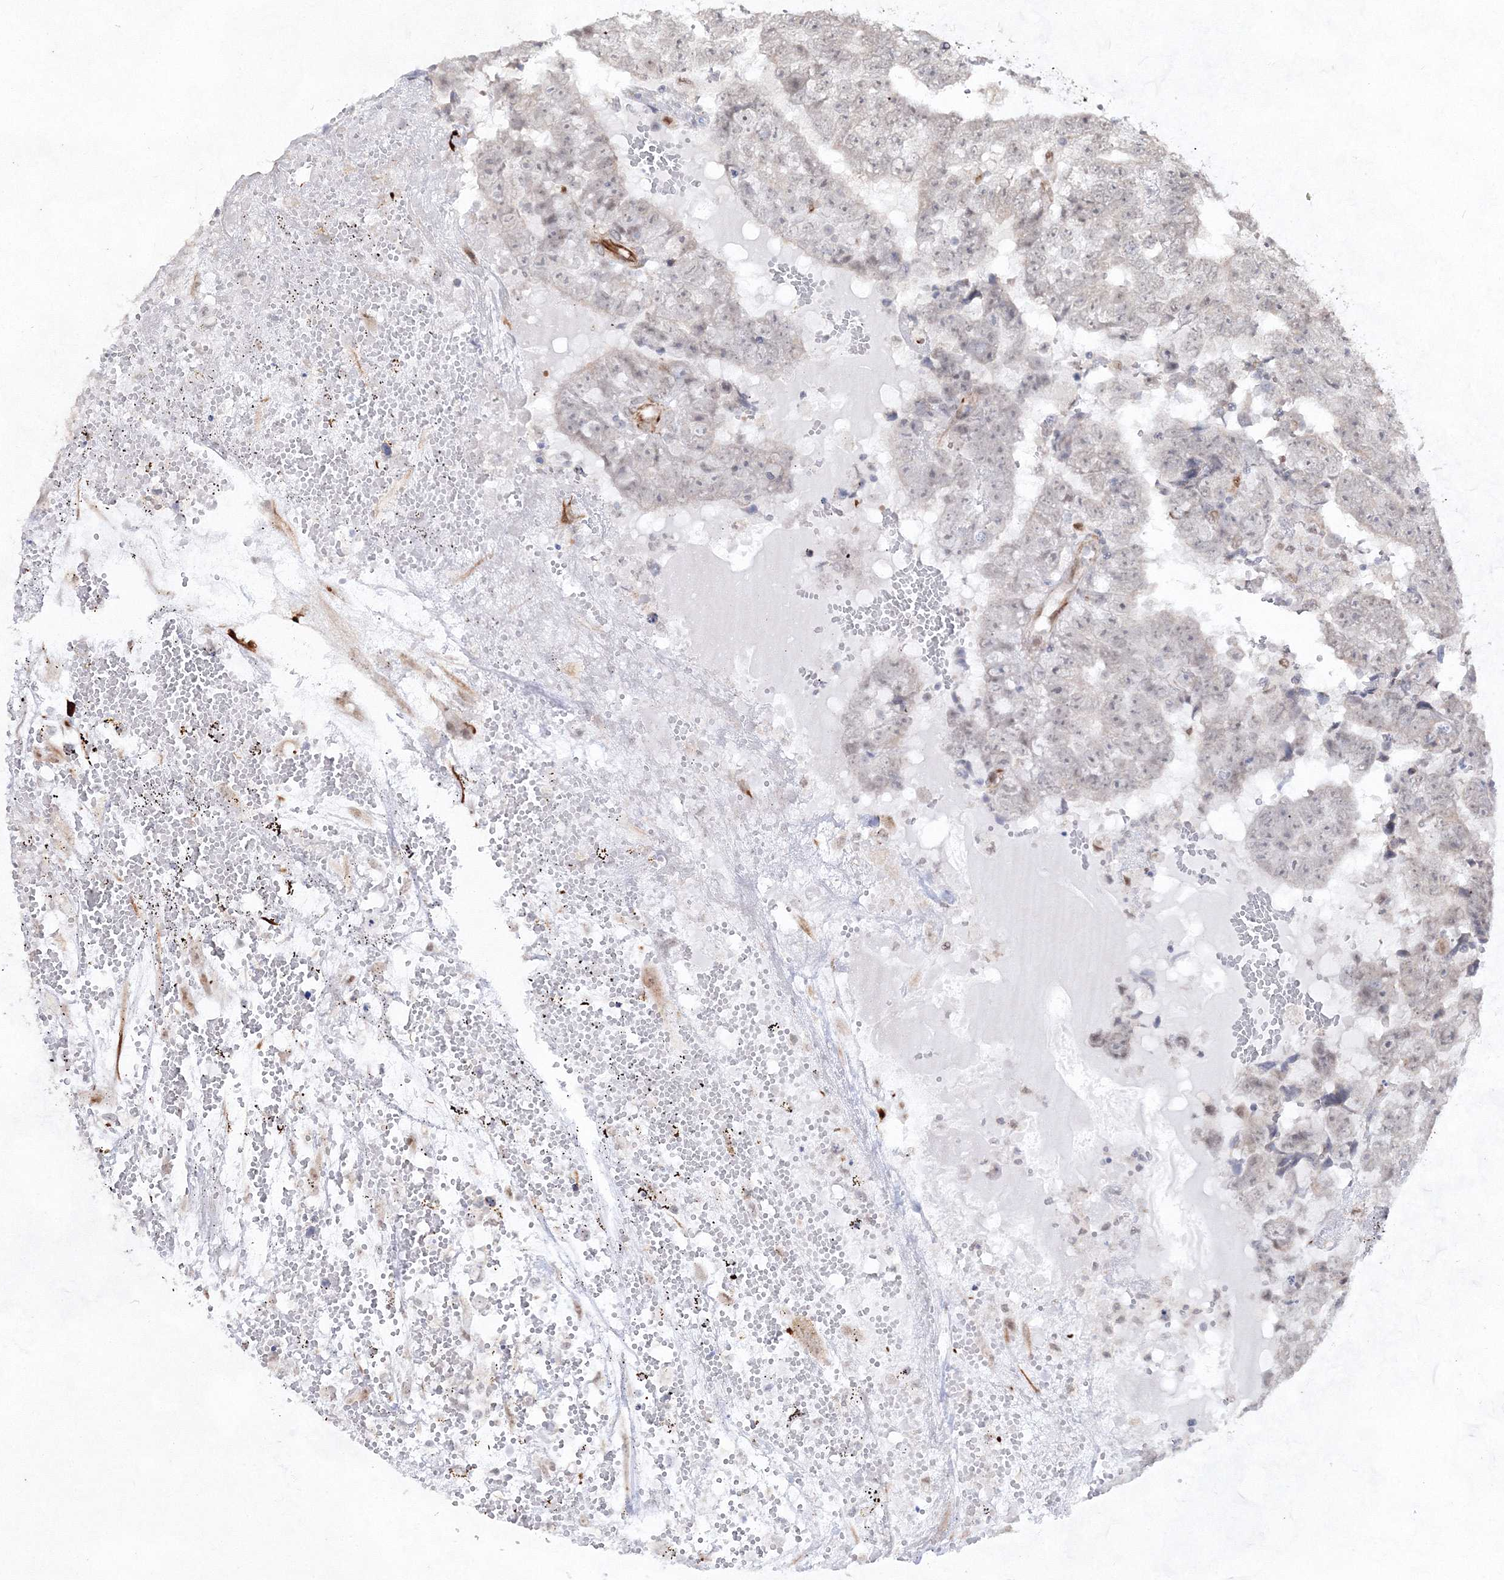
{"staining": {"intensity": "negative", "quantity": "none", "location": "none"}, "tissue": "testis cancer", "cell_type": "Tumor cells", "image_type": "cancer", "snomed": [{"axis": "morphology", "description": "Carcinoma, Embryonal, NOS"}, {"axis": "topography", "description": "Testis"}], "caption": "A photomicrograph of testis cancer stained for a protein exhibits no brown staining in tumor cells.", "gene": "SNIP1", "patient": {"sex": "male", "age": 25}}